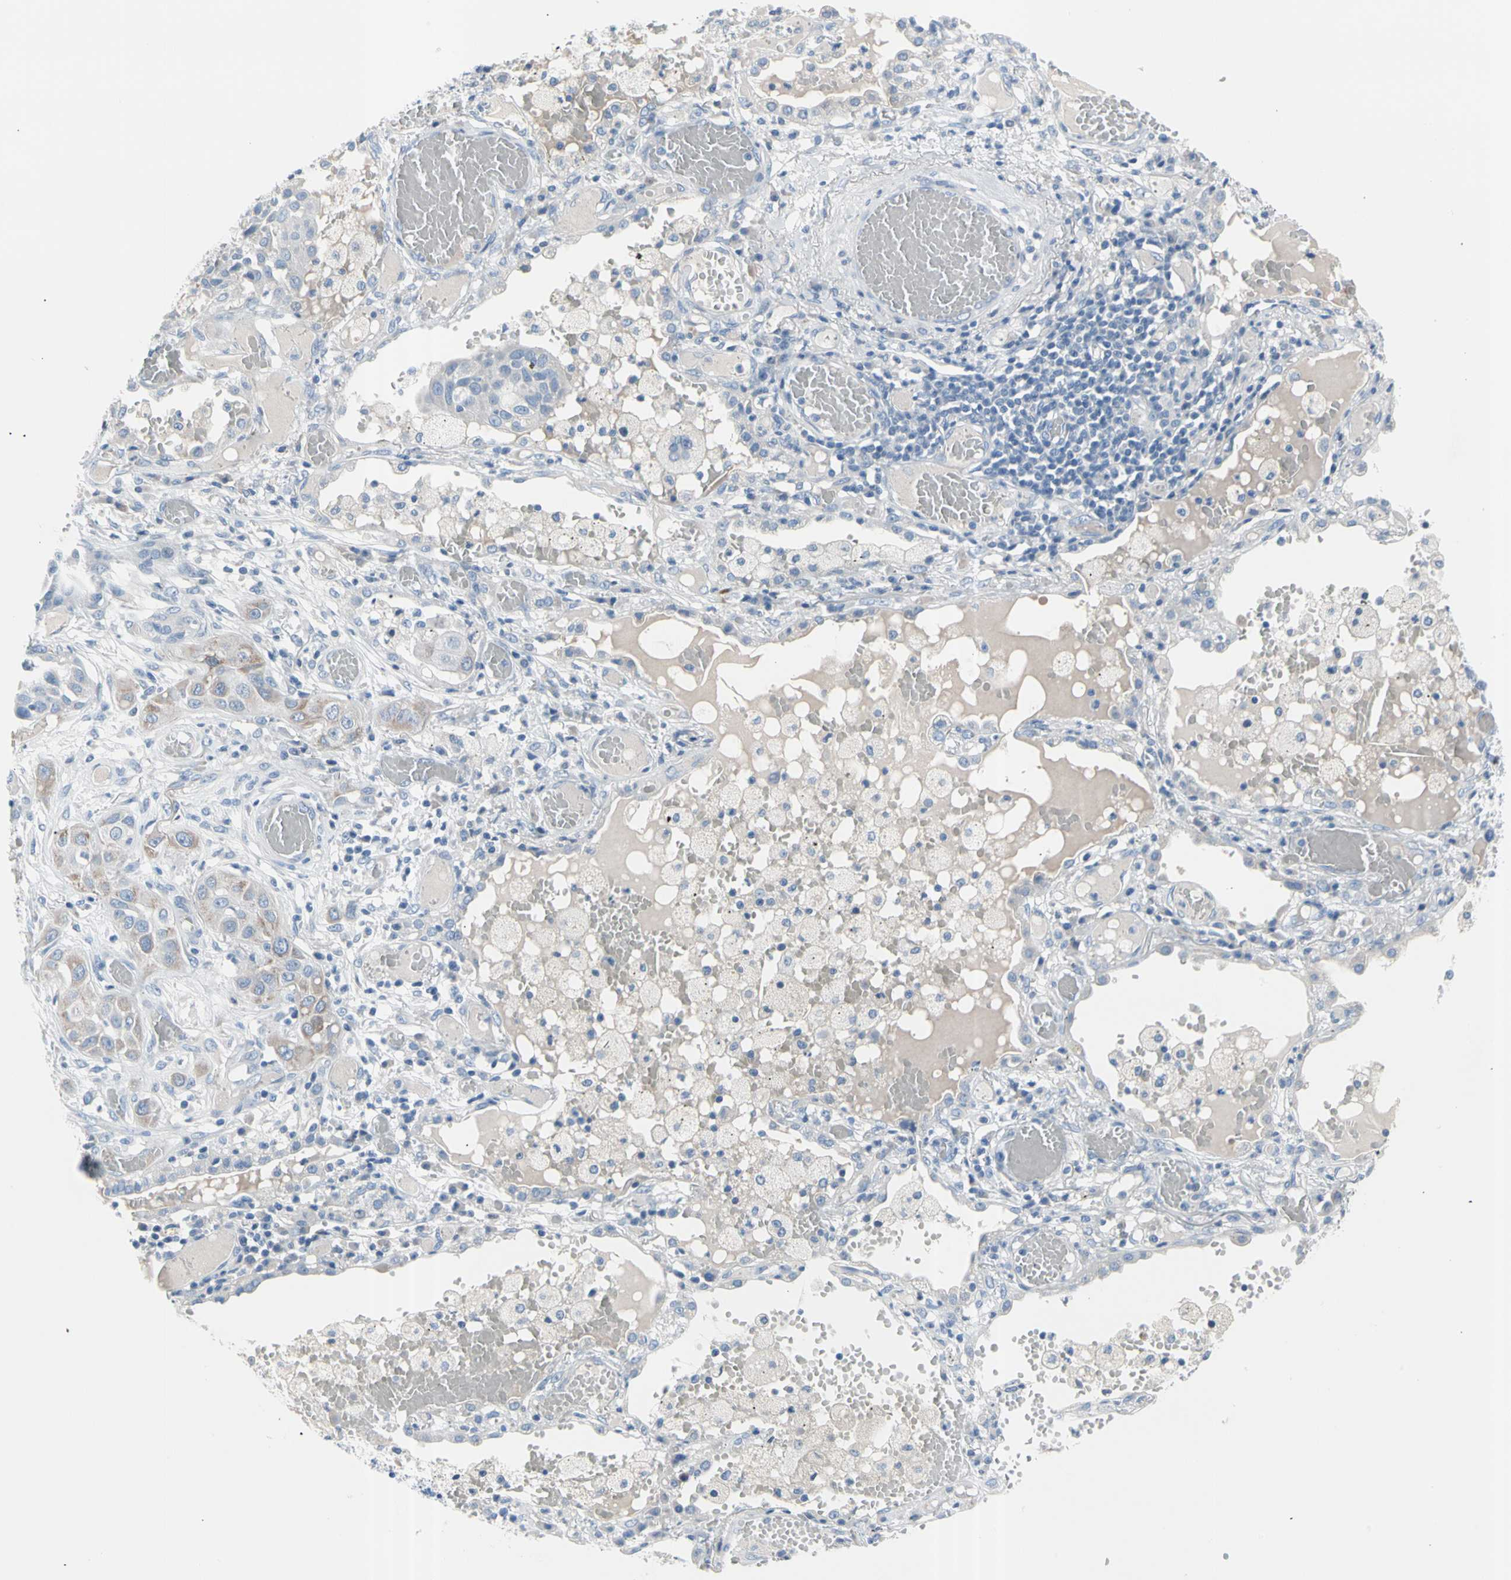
{"staining": {"intensity": "moderate", "quantity": "<25%", "location": "cytoplasmic/membranous"}, "tissue": "lung cancer", "cell_type": "Tumor cells", "image_type": "cancer", "snomed": [{"axis": "morphology", "description": "Squamous cell carcinoma, NOS"}, {"axis": "topography", "description": "Lung"}], "caption": "Immunohistochemistry image of human lung cancer stained for a protein (brown), which shows low levels of moderate cytoplasmic/membranous positivity in about <25% of tumor cells.", "gene": "TPO", "patient": {"sex": "male", "age": 71}}